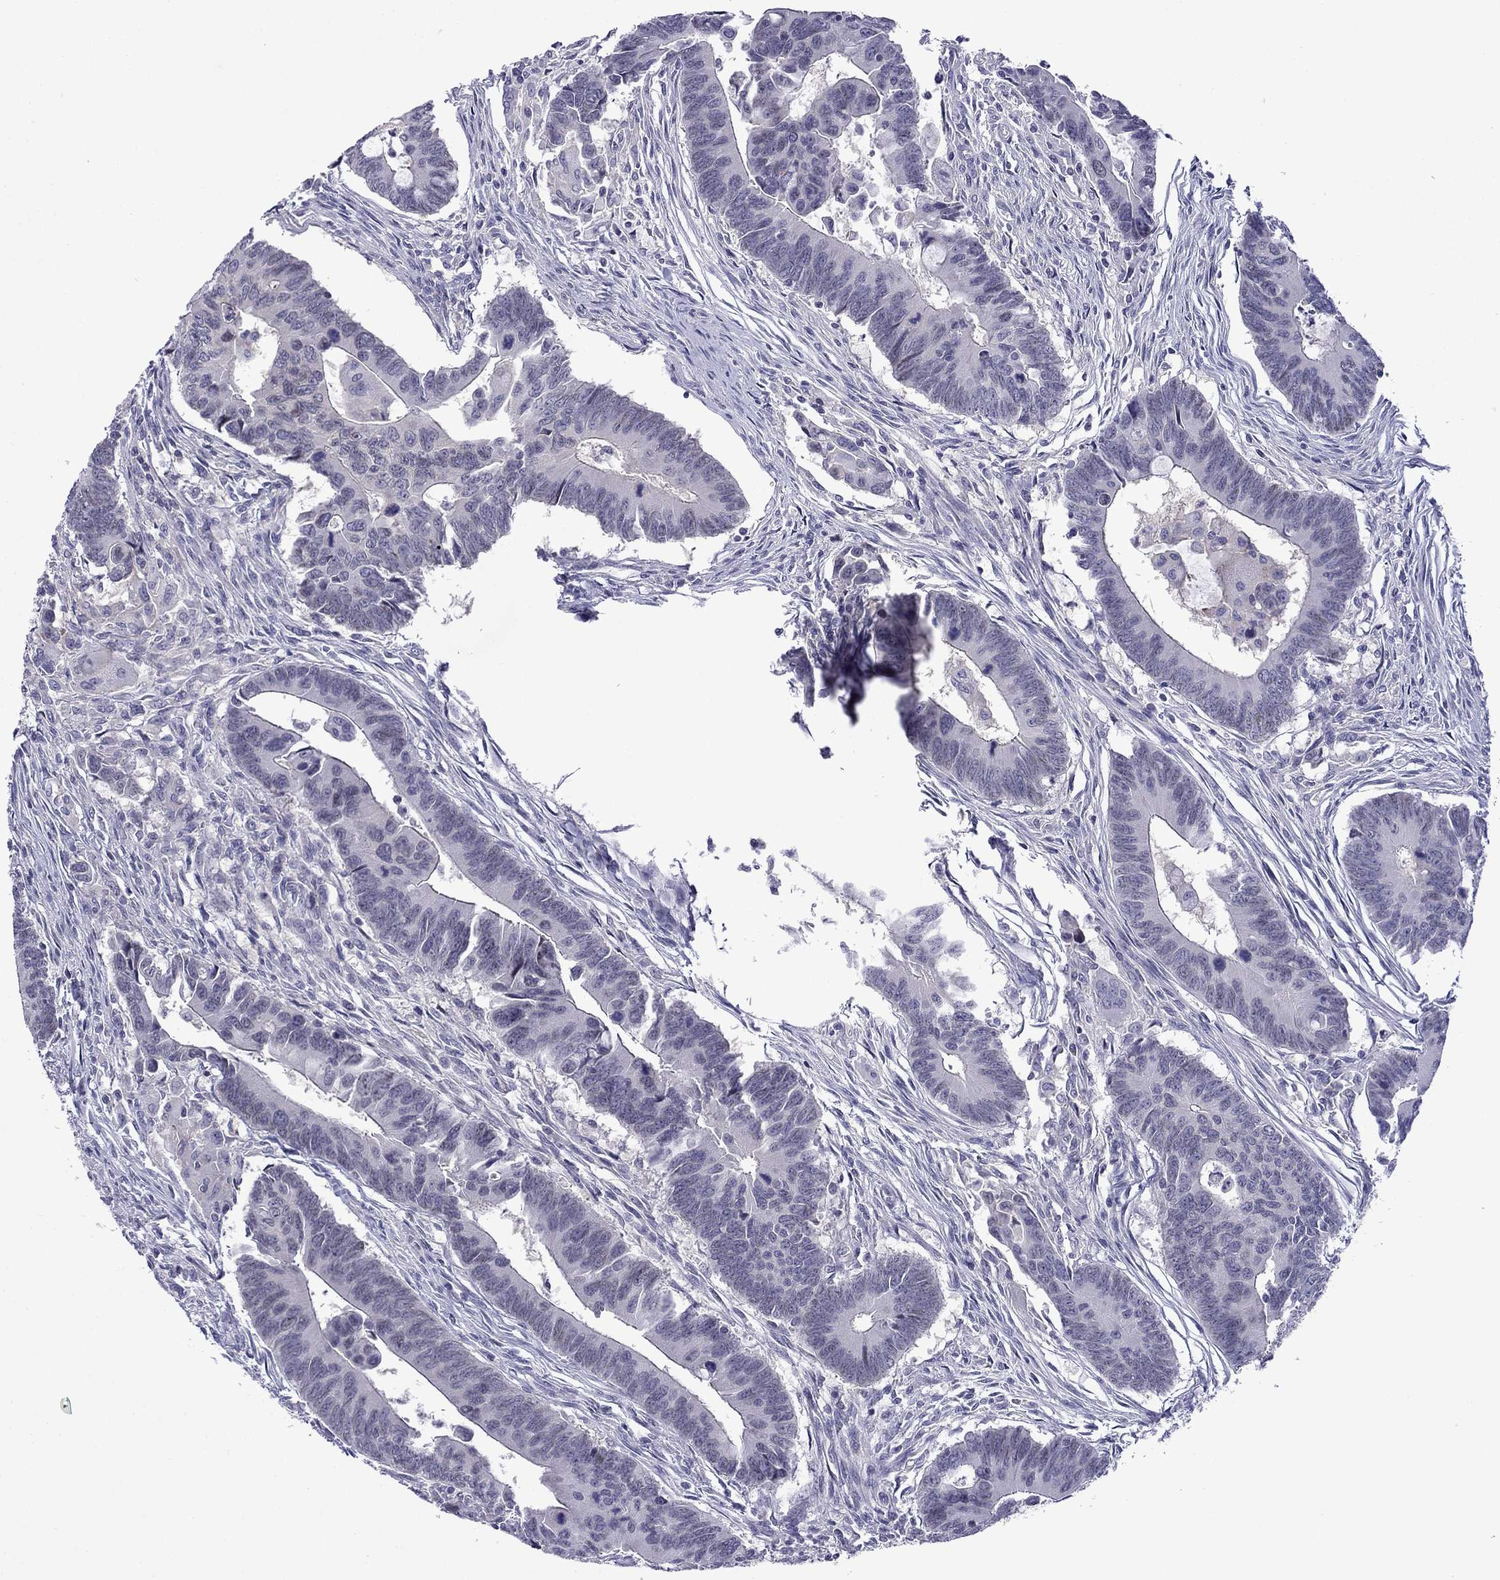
{"staining": {"intensity": "negative", "quantity": "none", "location": "none"}, "tissue": "colorectal cancer", "cell_type": "Tumor cells", "image_type": "cancer", "snomed": [{"axis": "morphology", "description": "Adenocarcinoma, NOS"}, {"axis": "topography", "description": "Rectum"}], "caption": "The image displays no staining of tumor cells in colorectal cancer (adenocarcinoma).", "gene": "PRR18", "patient": {"sex": "male", "age": 67}}